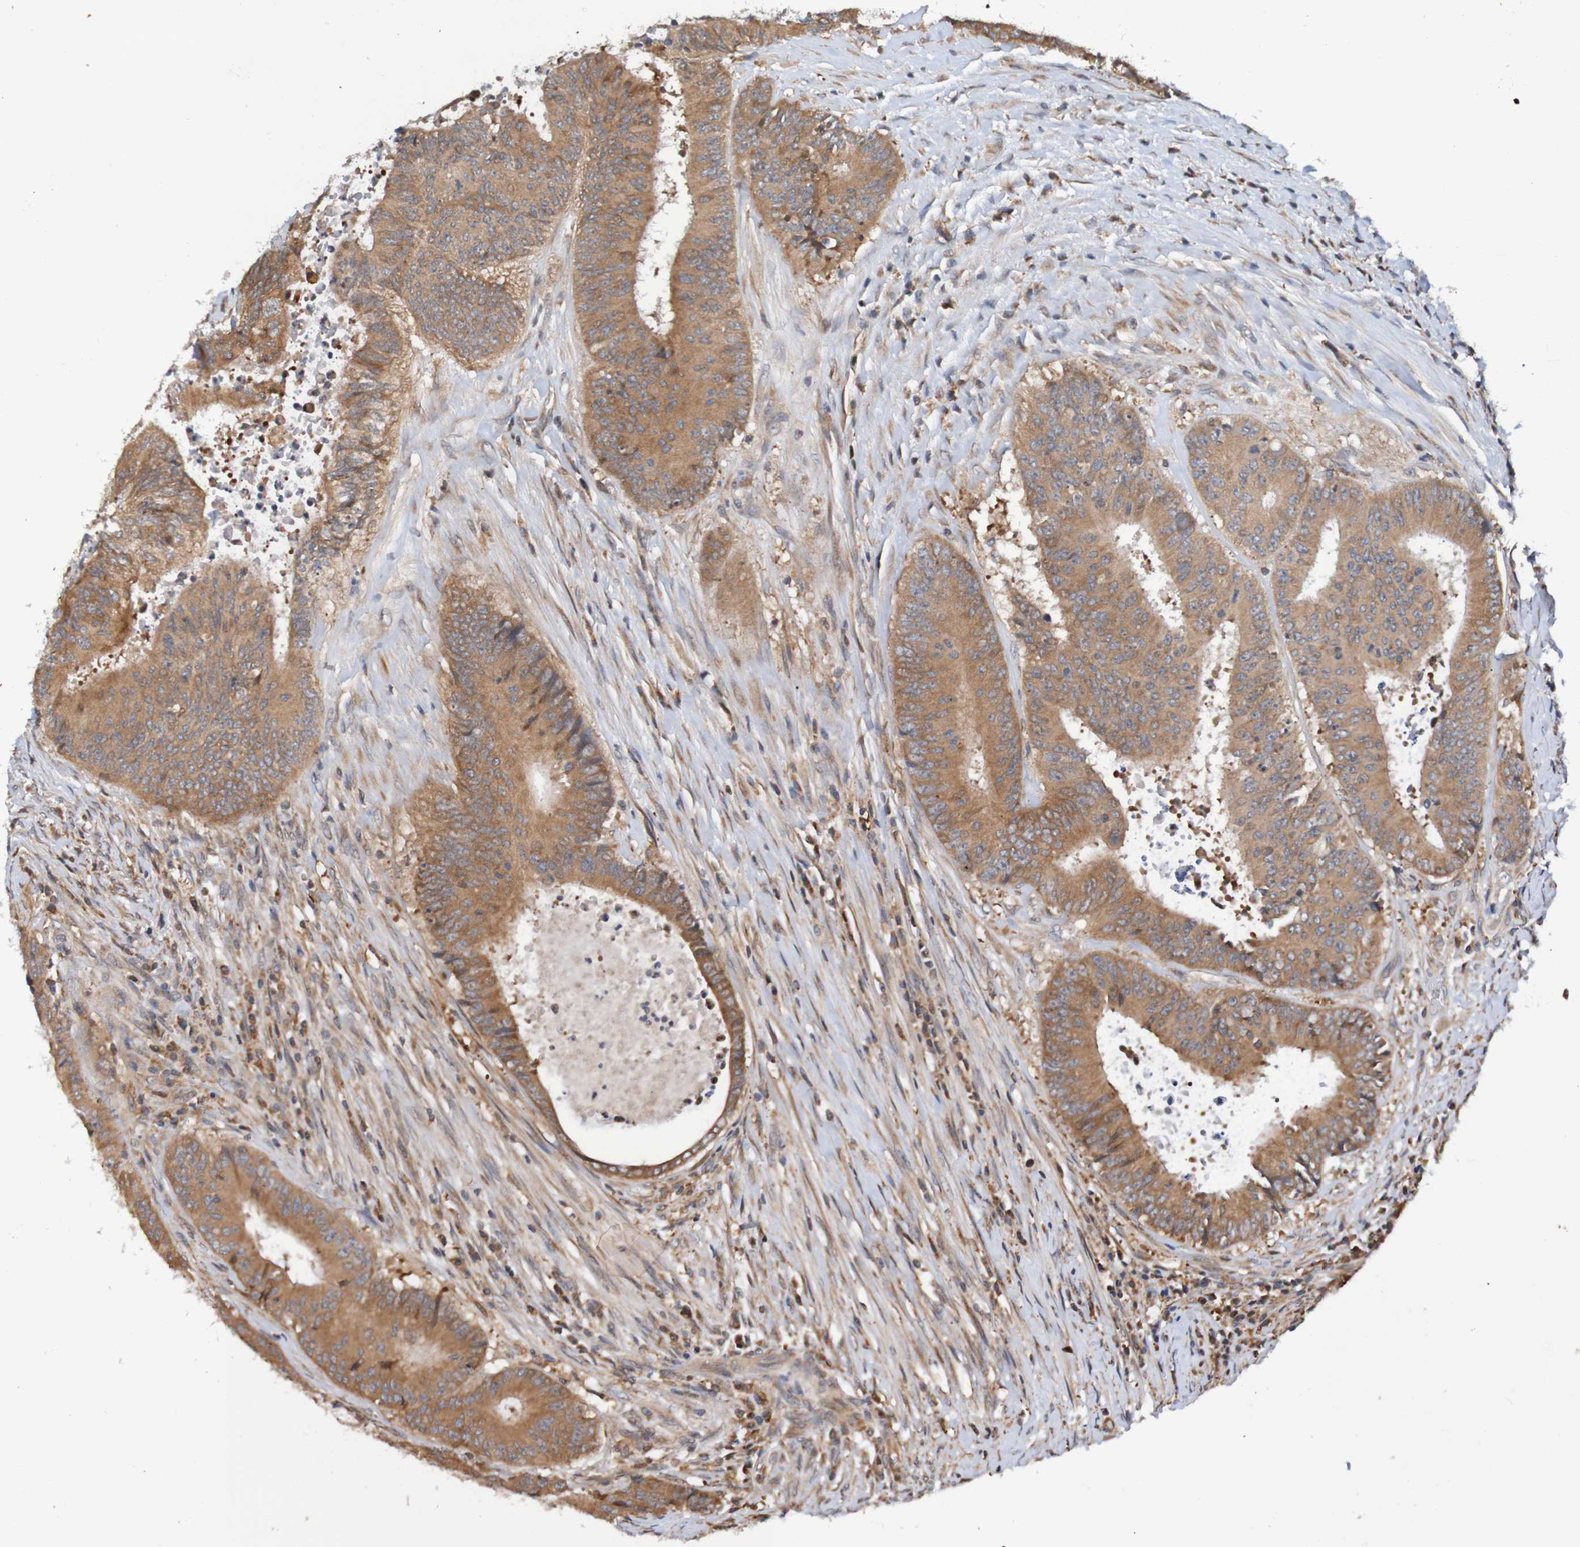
{"staining": {"intensity": "moderate", "quantity": ">75%", "location": "cytoplasmic/membranous"}, "tissue": "colorectal cancer", "cell_type": "Tumor cells", "image_type": "cancer", "snomed": [{"axis": "morphology", "description": "Adenocarcinoma, NOS"}, {"axis": "topography", "description": "Rectum"}], "caption": "A medium amount of moderate cytoplasmic/membranous expression is appreciated in about >75% of tumor cells in colorectal cancer tissue. Using DAB (brown) and hematoxylin (blue) stains, captured at high magnification using brightfield microscopy.", "gene": "AXIN1", "patient": {"sex": "male", "age": 72}}